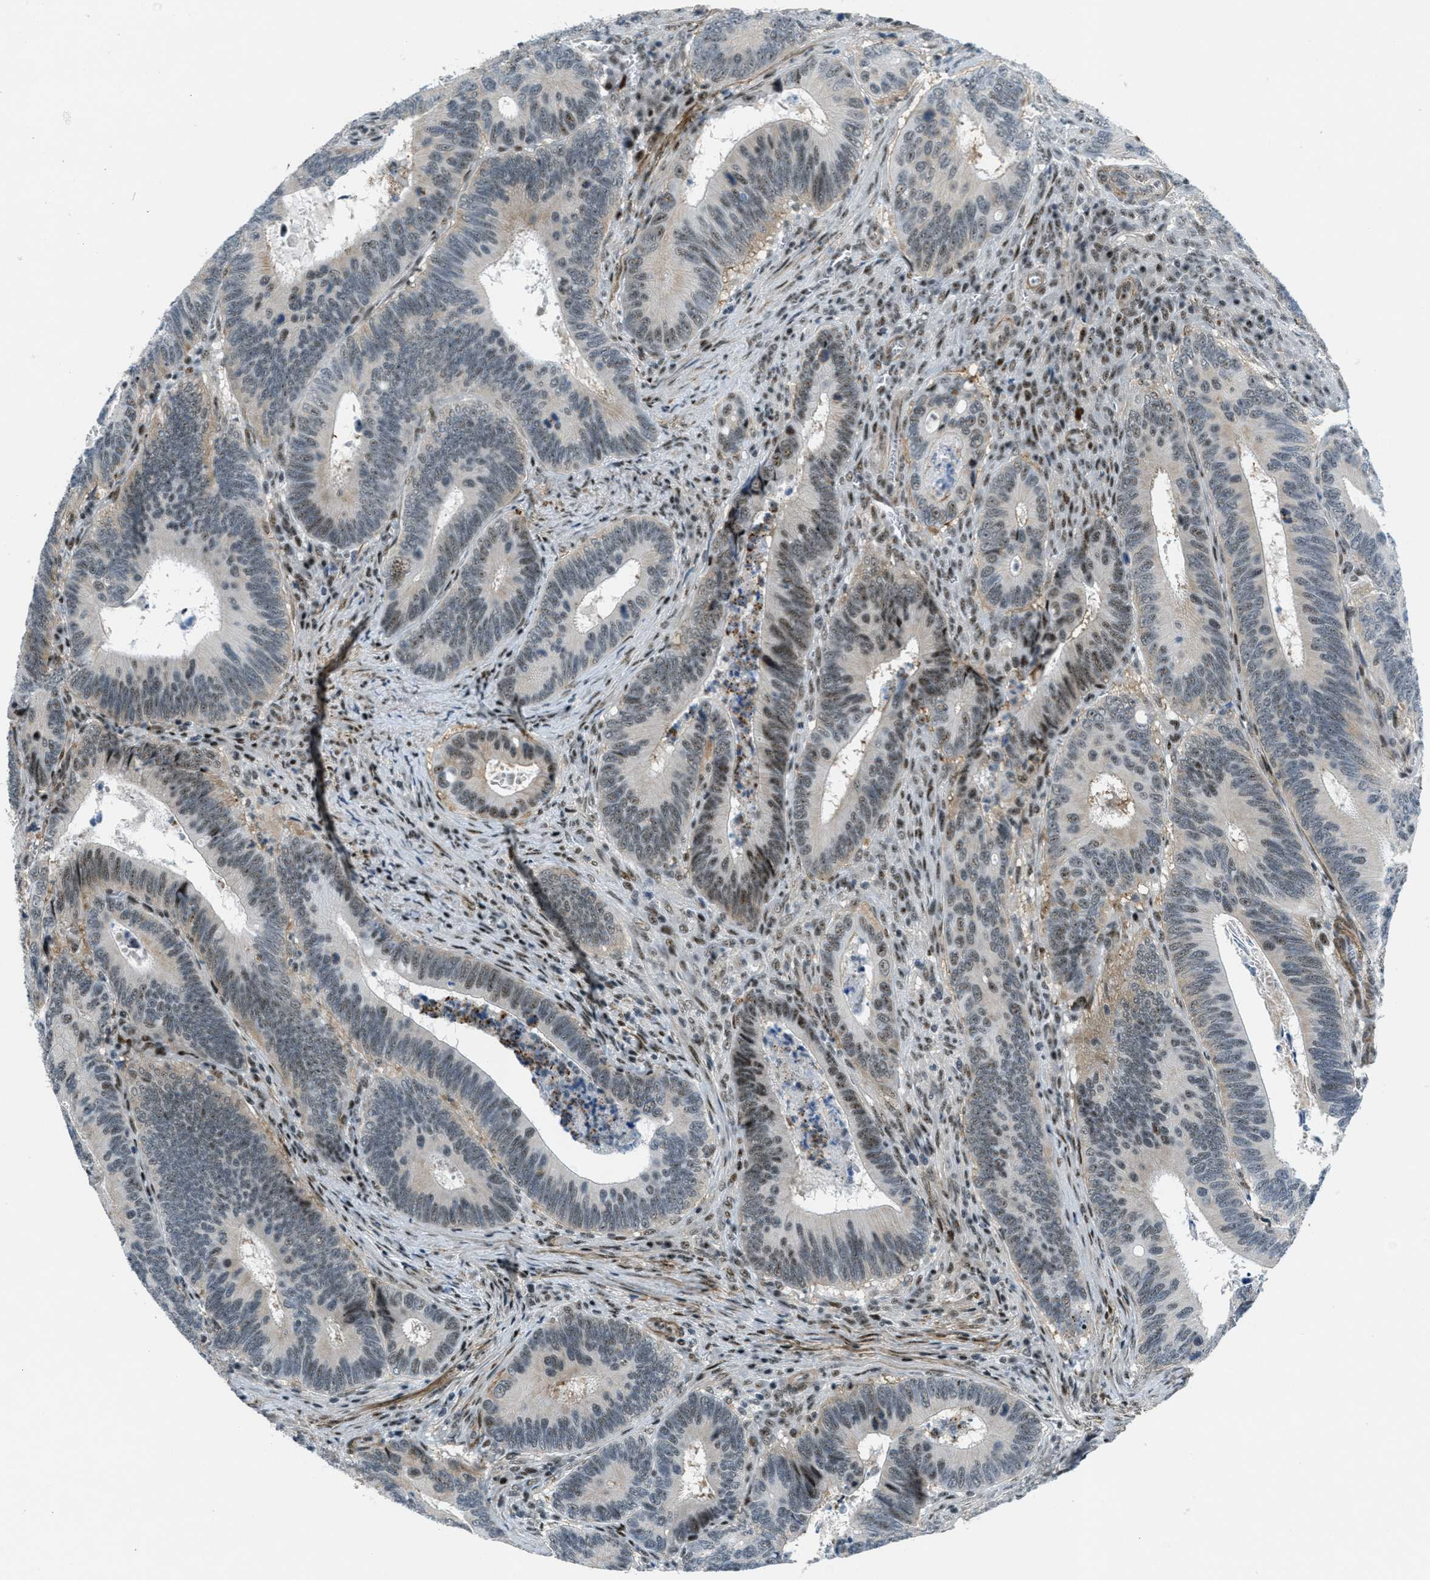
{"staining": {"intensity": "weak", "quantity": "25%-75%", "location": "nuclear"}, "tissue": "colorectal cancer", "cell_type": "Tumor cells", "image_type": "cancer", "snomed": [{"axis": "morphology", "description": "Inflammation, NOS"}, {"axis": "morphology", "description": "Adenocarcinoma, NOS"}, {"axis": "topography", "description": "Colon"}], "caption": "Colorectal cancer tissue shows weak nuclear positivity in approximately 25%-75% of tumor cells, visualized by immunohistochemistry.", "gene": "ZDHHC23", "patient": {"sex": "male", "age": 72}}